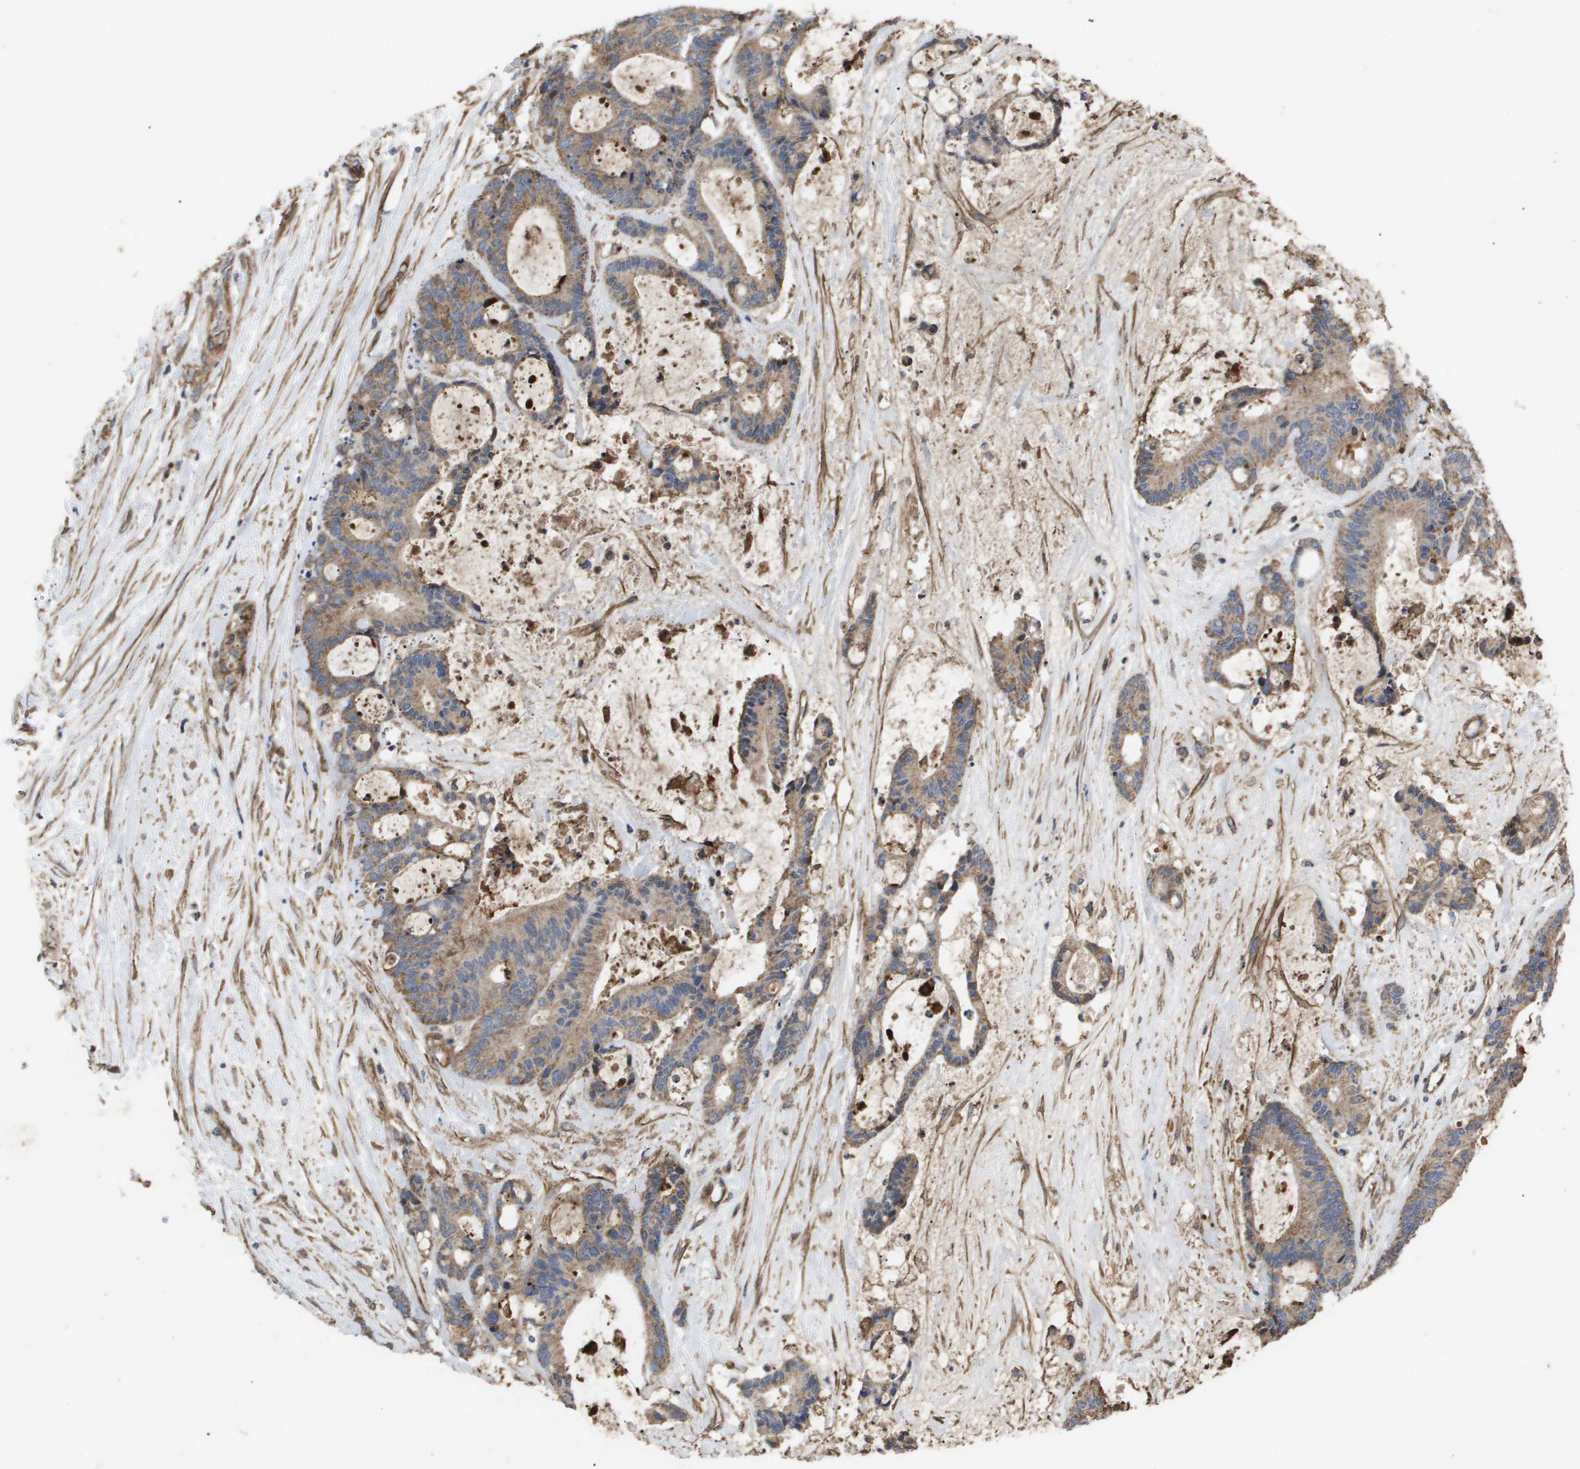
{"staining": {"intensity": "moderate", "quantity": ">75%", "location": "cytoplasmic/membranous"}, "tissue": "liver cancer", "cell_type": "Tumor cells", "image_type": "cancer", "snomed": [{"axis": "morphology", "description": "Cholangiocarcinoma"}, {"axis": "topography", "description": "Liver"}], "caption": "Human liver cancer stained with a brown dye shows moderate cytoplasmic/membranous positive positivity in approximately >75% of tumor cells.", "gene": "TNS1", "patient": {"sex": "female", "age": 73}}